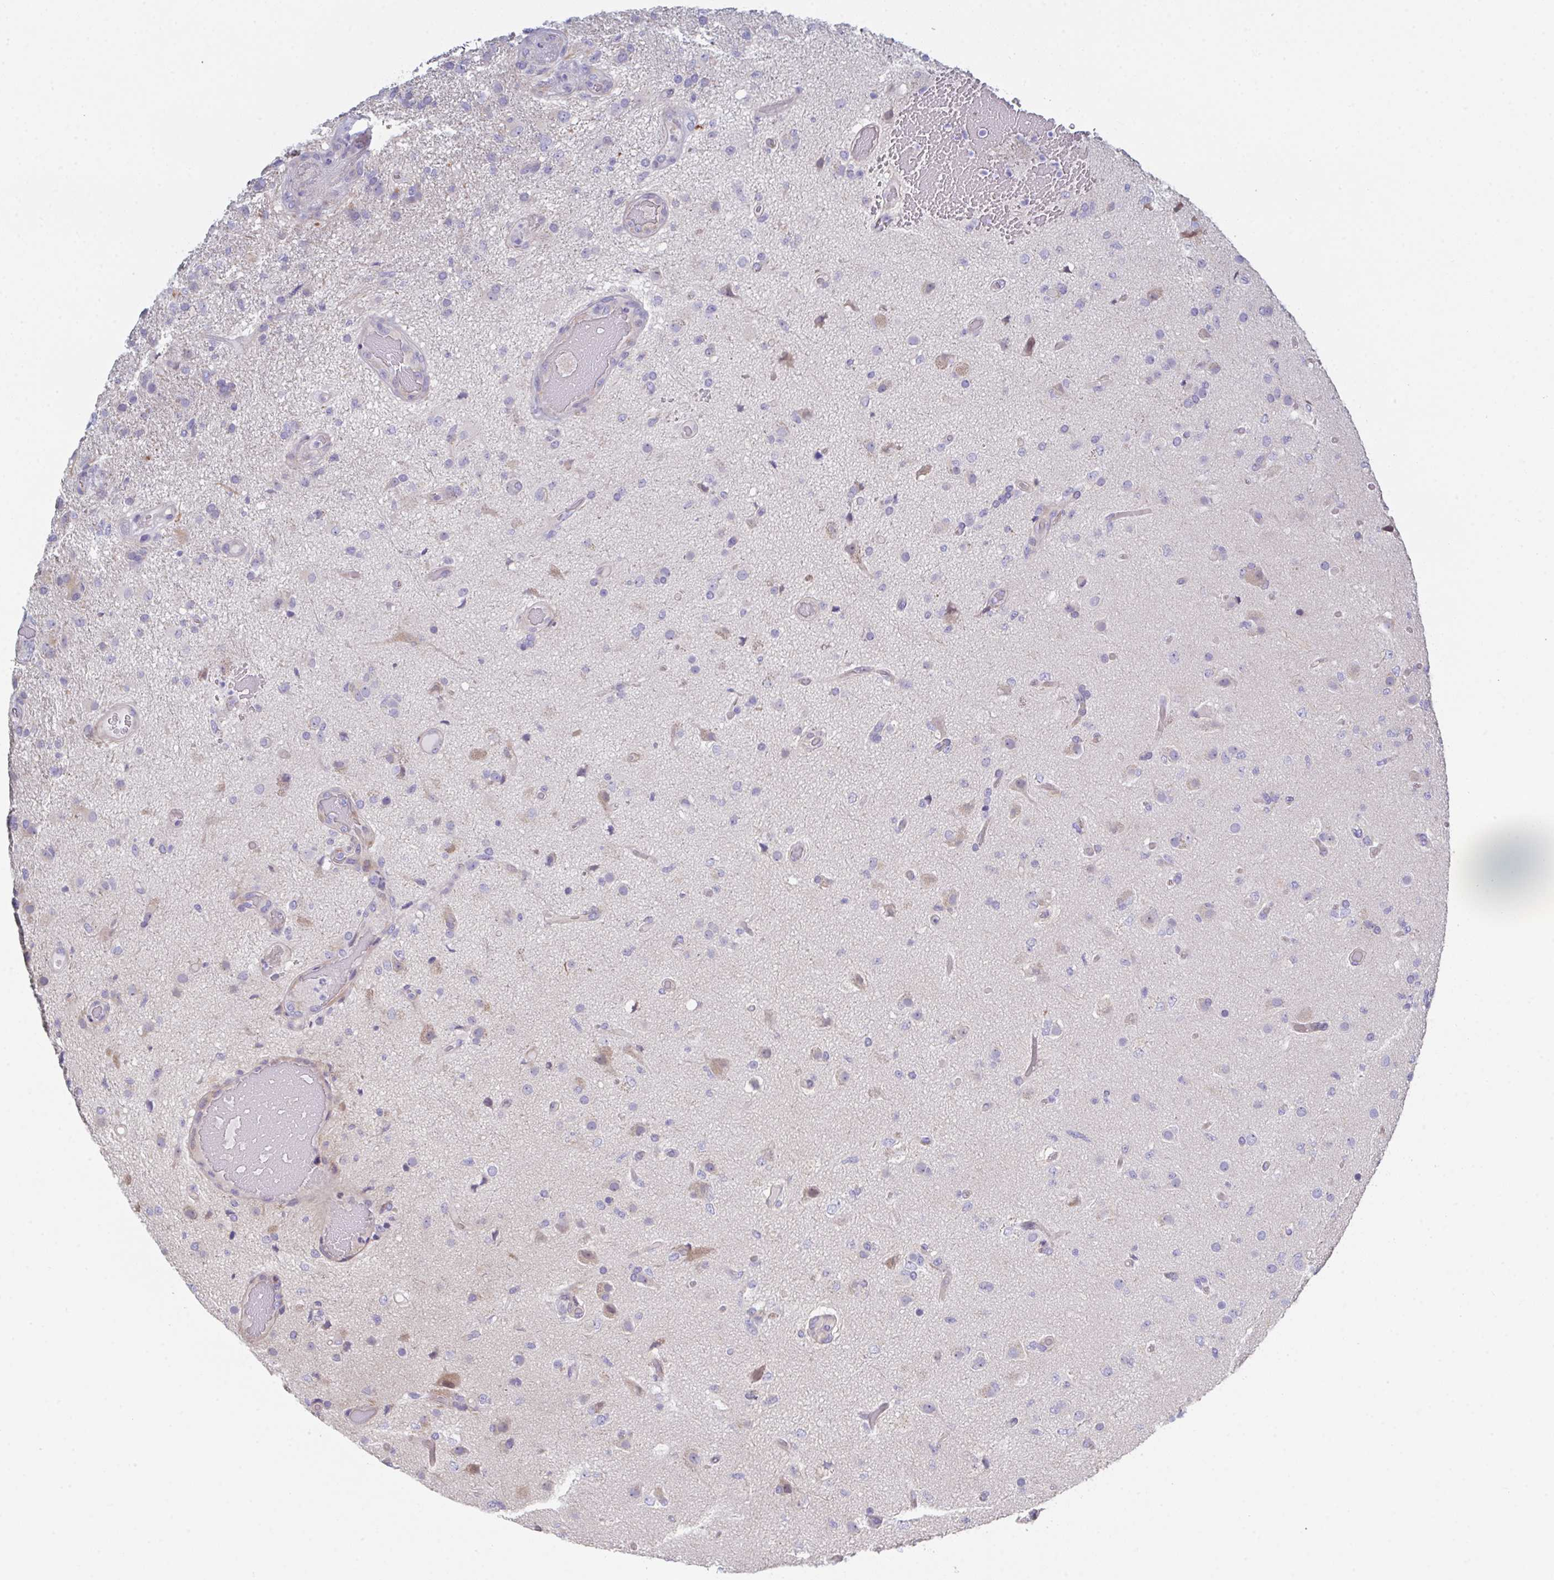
{"staining": {"intensity": "negative", "quantity": "none", "location": "none"}, "tissue": "glioma", "cell_type": "Tumor cells", "image_type": "cancer", "snomed": [{"axis": "morphology", "description": "Glioma, malignant, High grade"}, {"axis": "topography", "description": "Brain"}], "caption": "Histopathology image shows no significant protein staining in tumor cells of malignant high-grade glioma.", "gene": "FBXO47", "patient": {"sex": "female", "age": 74}}